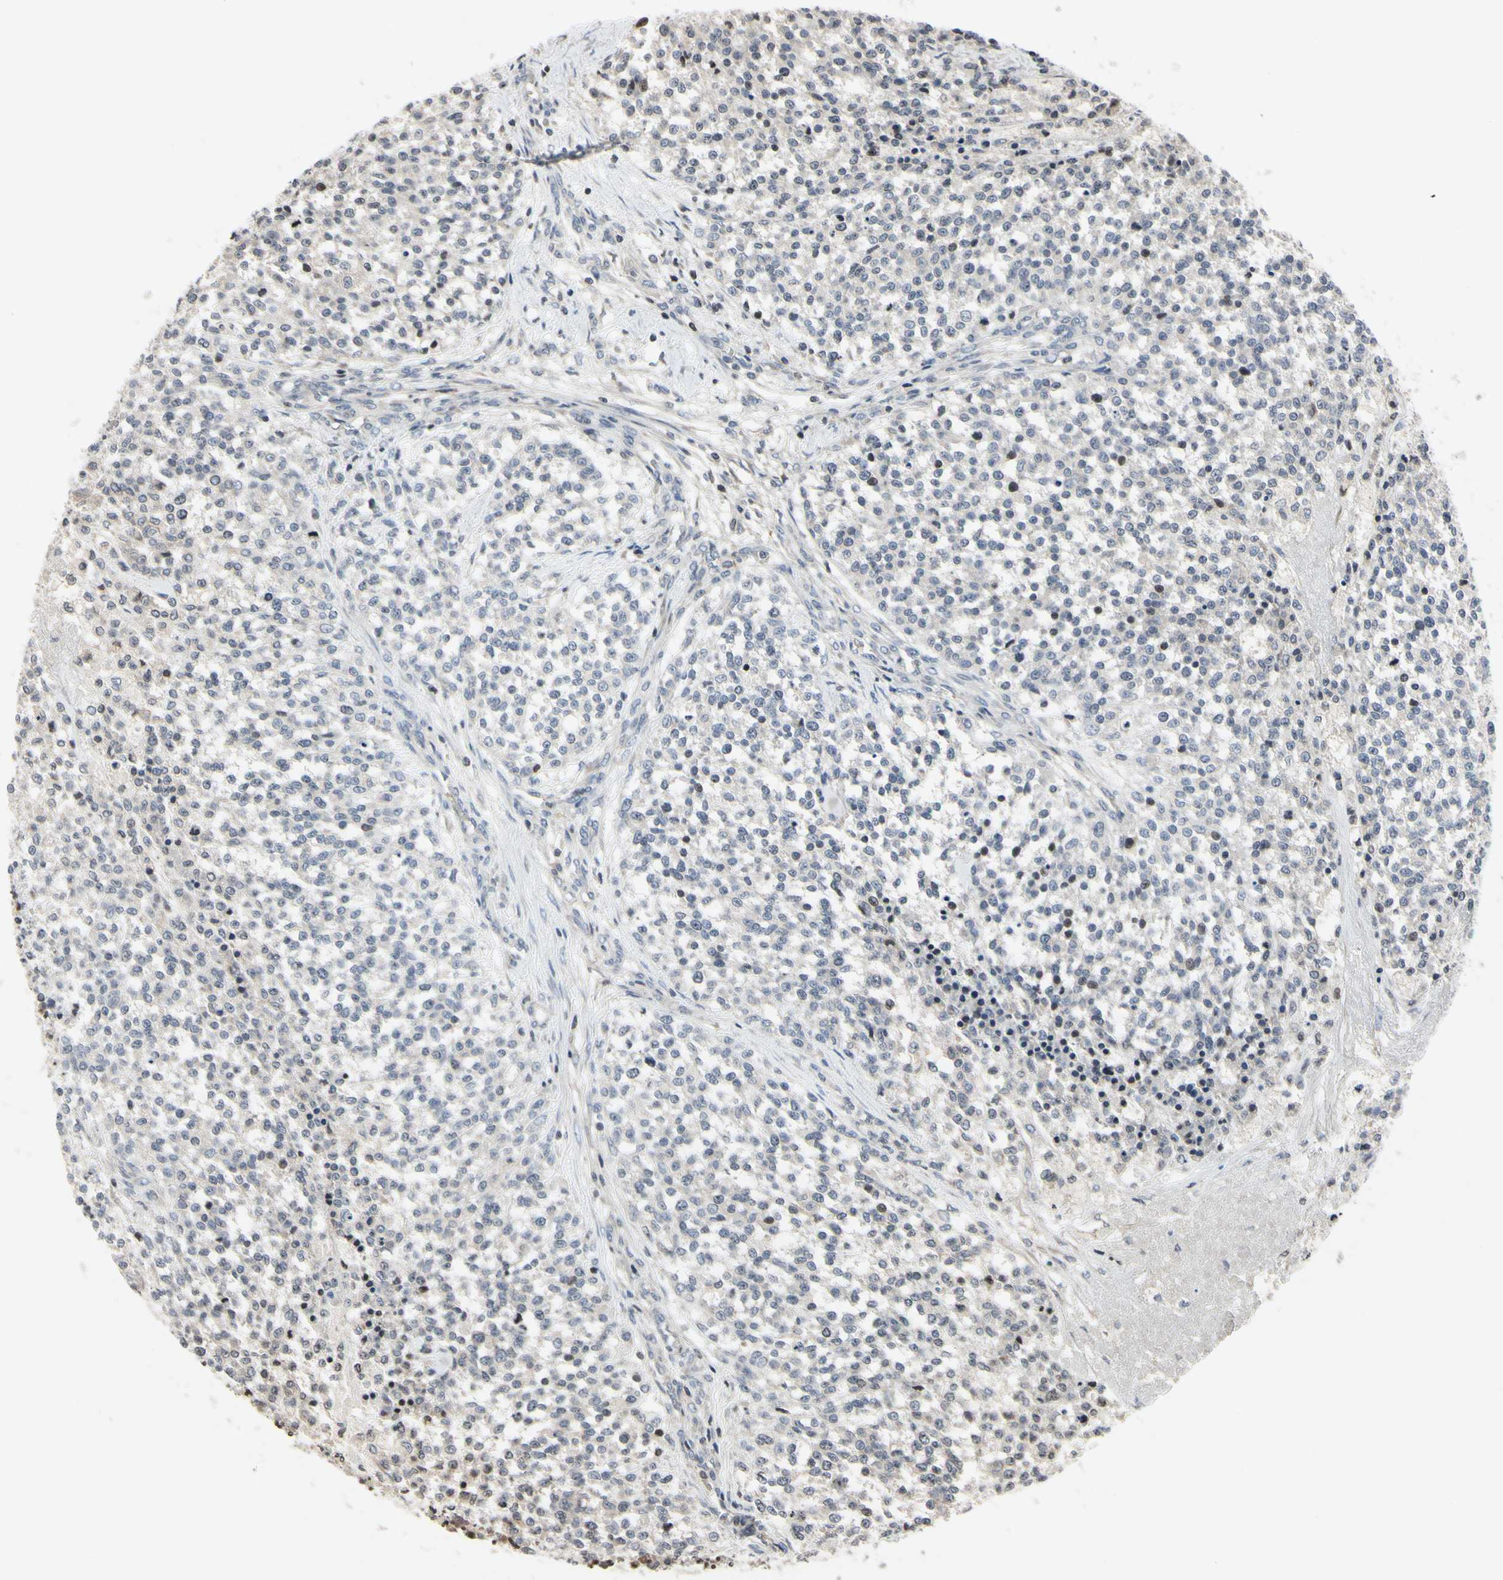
{"staining": {"intensity": "weak", "quantity": "<25%", "location": "nuclear"}, "tissue": "testis cancer", "cell_type": "Tumor cells", "image_type": "cancer", "snomed": [{"axis": "morphology", "description": "Seminoma, NOS"}, {"axis": "topography", "description": "Testis"}], "caption": "Immunohistochemistry (IHC) of testis cancer displays no positivity in tumor cells.", "gene": "ARG1", "patient": {"sex": "male", "age": 59}}